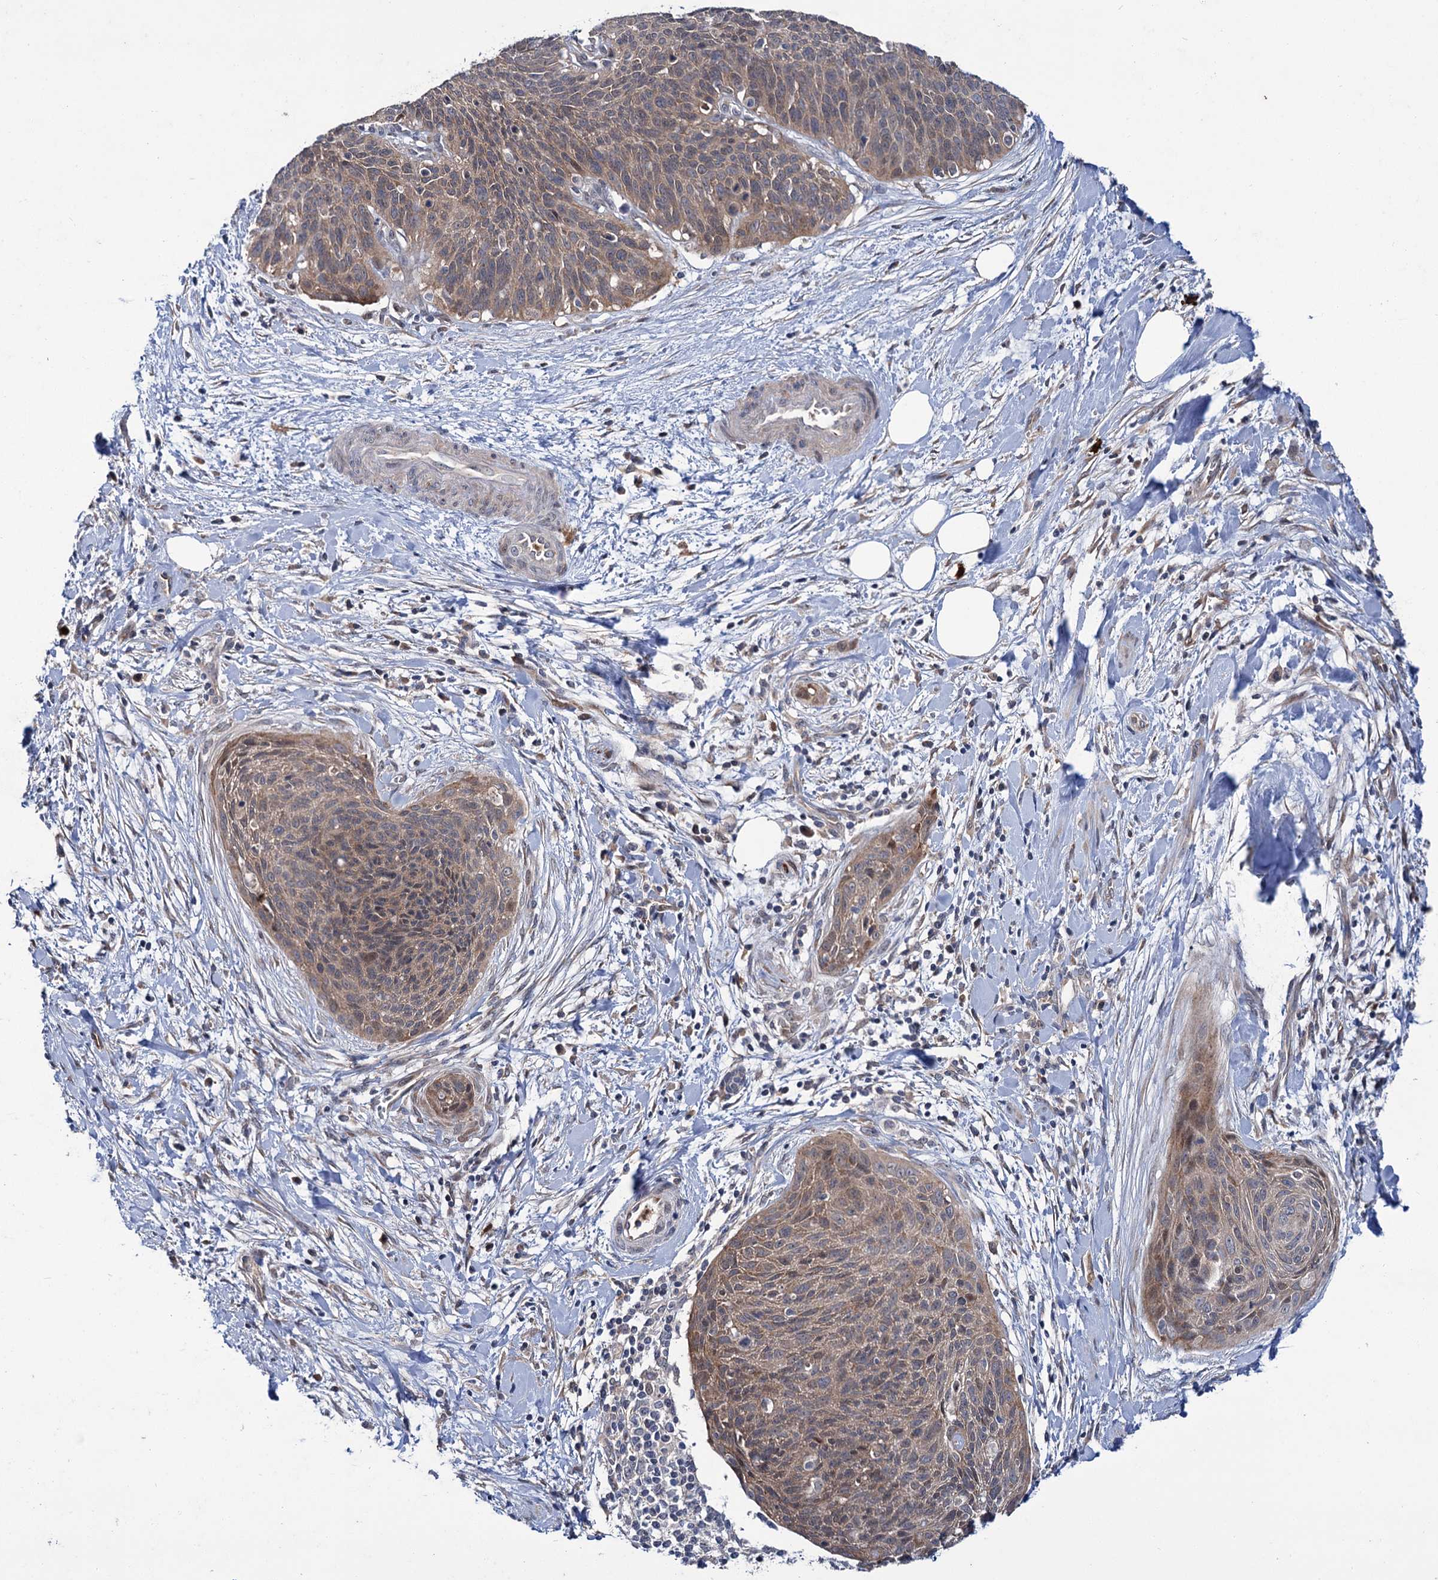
{"staining": {"intensity": "weak", "quantity": "25%-75%", "location": "cytoplasmic/membranous"}, "tissue": "cervical cancer", "cell_type": "Tumor cells", "image_type": "cancer", "snomed": [{"axis": "morphology", "description": "Squamous cell carcinoma, NOS"}, {"axis": "topography", "description": "Cervix"}], "caption": "Protein expression analysis of cervical cancer reveals weak cytoplasmic/membranous expression in approximately 25%-75% of tumor cells.", "gene": "PTPN3", "patient": {"sex": "female", "age": 55}}